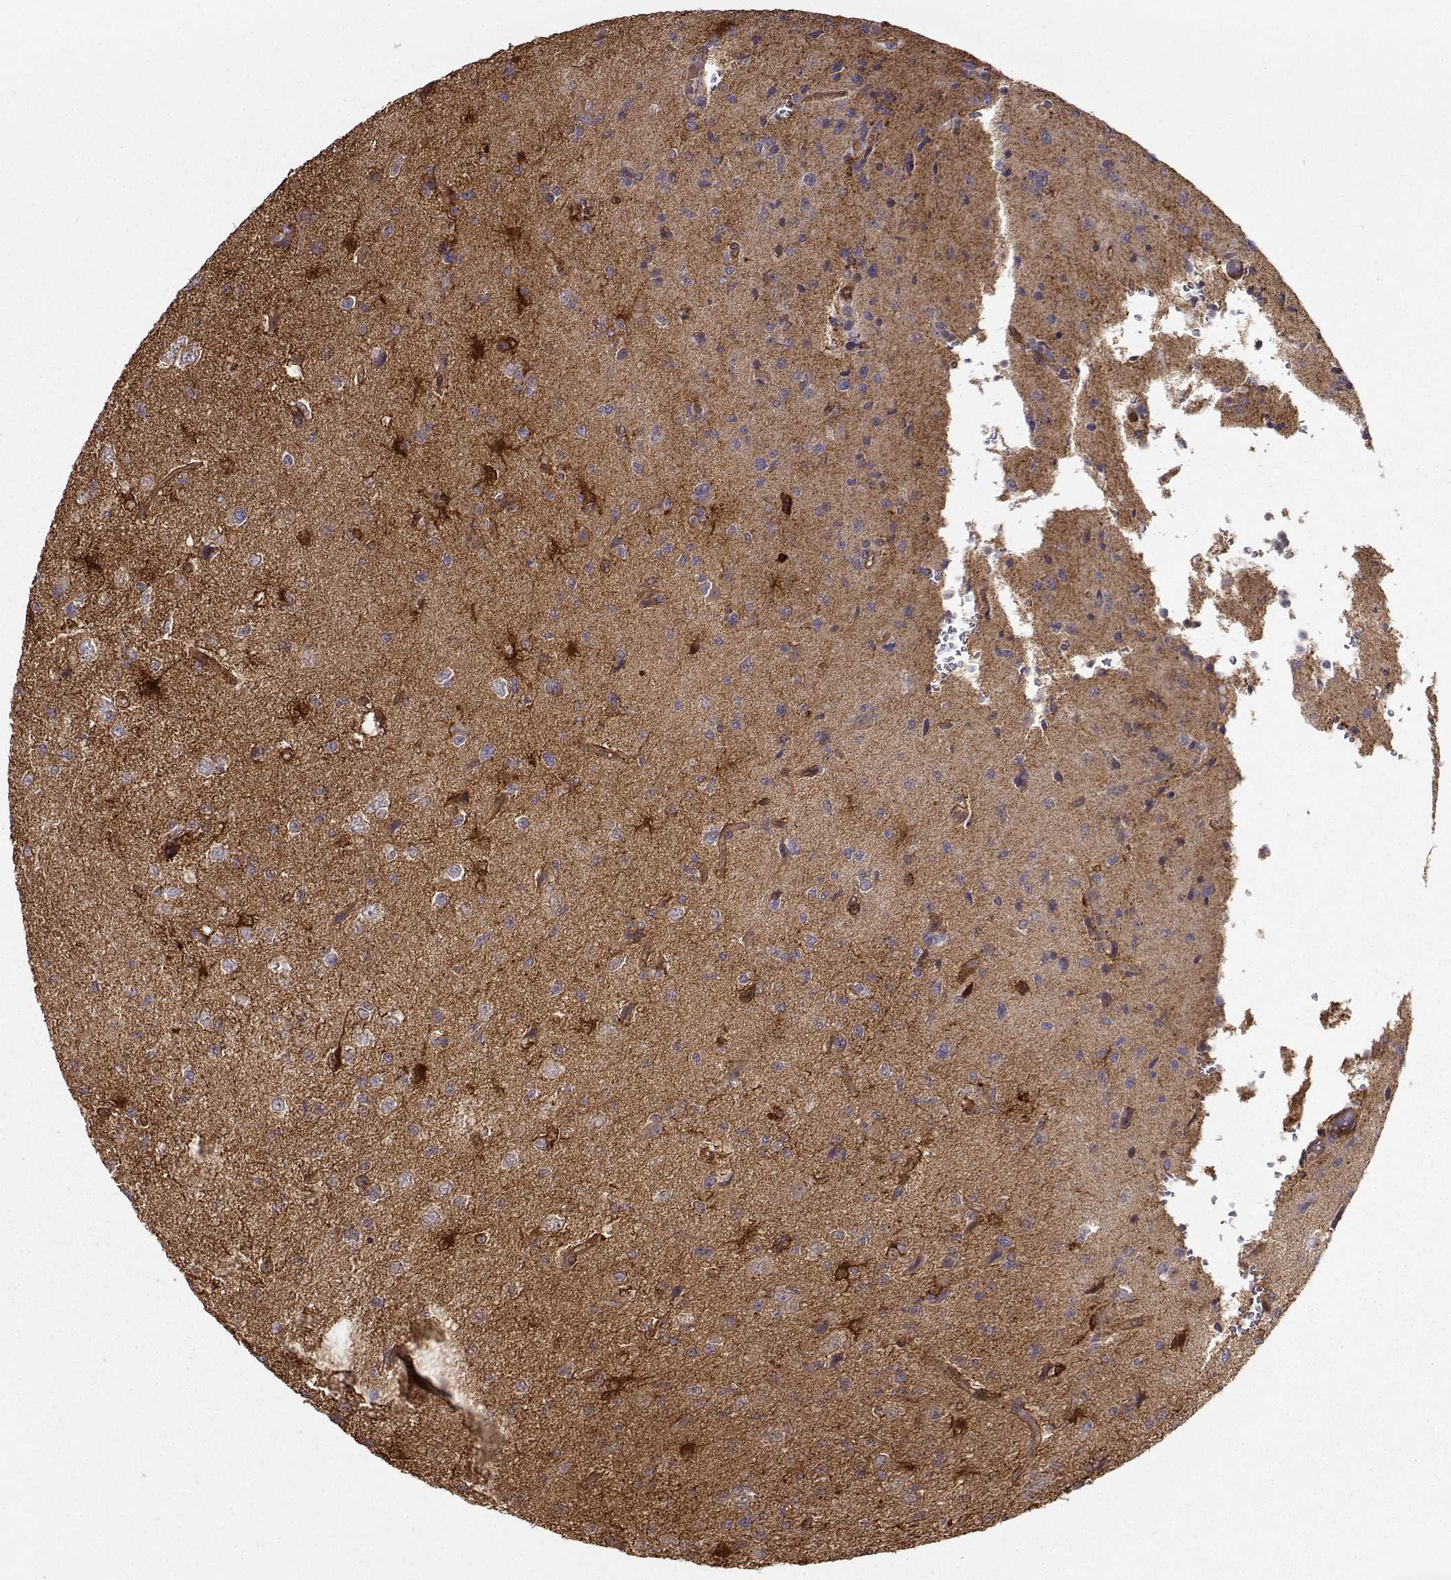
{"staining": {"intensity": "negative", "quantity": "none", "location": "none"}, "tissue": "glioma", "cell_type": "Tumor cells", "image_type": "cancer", "snomed": [{"axis": "morphology", "description": "Glioma, malignant, High grade"}, {"axis": "topography", "description": "Brain"}], "caption": "This is an immunohistochemistry histopathology image of glioma. There is no staining in tumor cells.", "gene": "NQO1", "patient": {"sex": "male", "age": 56}}